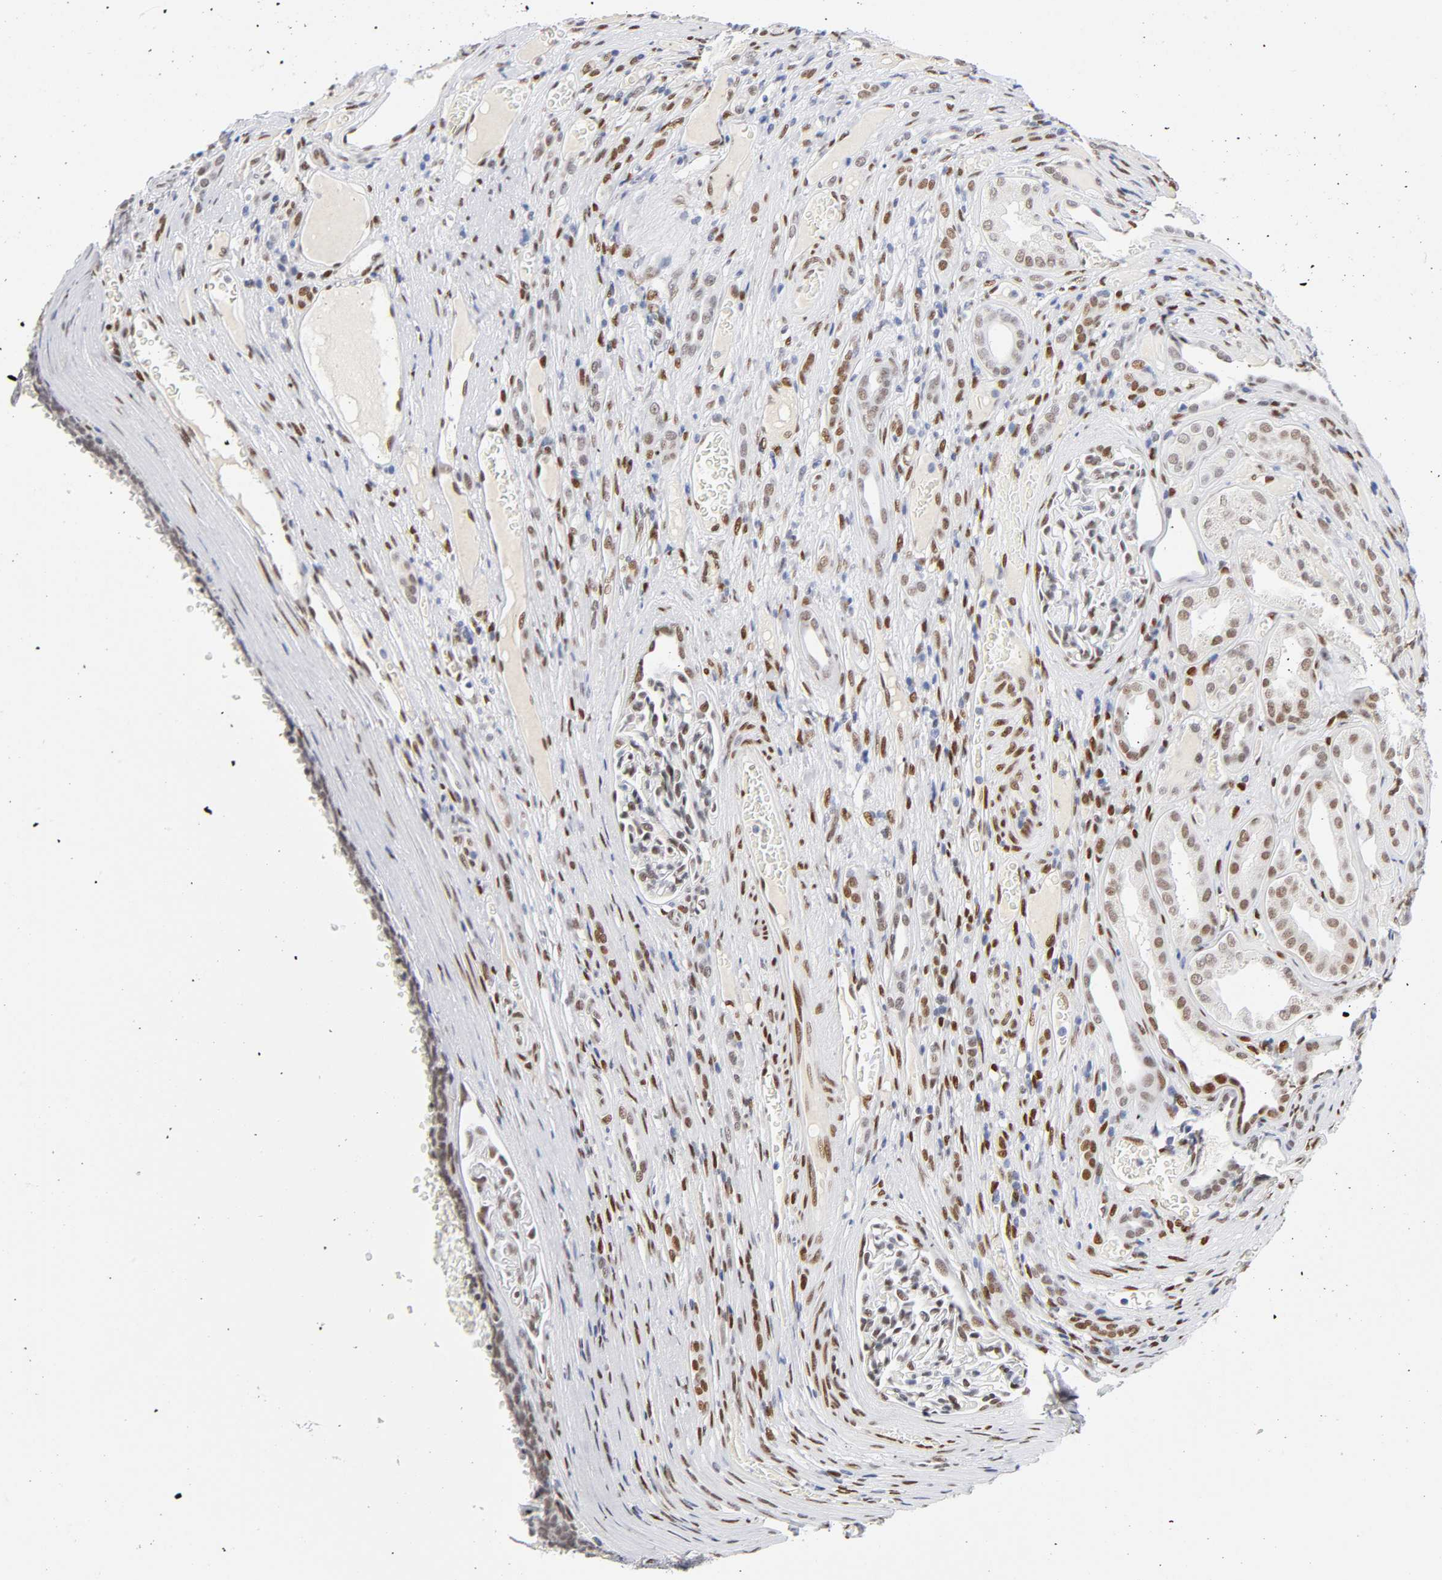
{"staining": {"intensity": "weak", "quantity": ">75%", "location": "nuclear"}, "tissue": "renal cancer", "cell_type": "Tumor cells", "image_type": "cancer", "snomed": [{"axis": "morphology", "description": "Neoplasm, malignant, NOS"}, {"axis": "topography", "description": "Kidney"}], "caption": "Immunohistochemistry photomicrograph of renal cancer stained for a protein (brown), which reveals low levels of weak nuclear expression in approximately >75% of tumor cells.", "gene": "NFIC", "patient": {"sex": "male", "age": 28}}